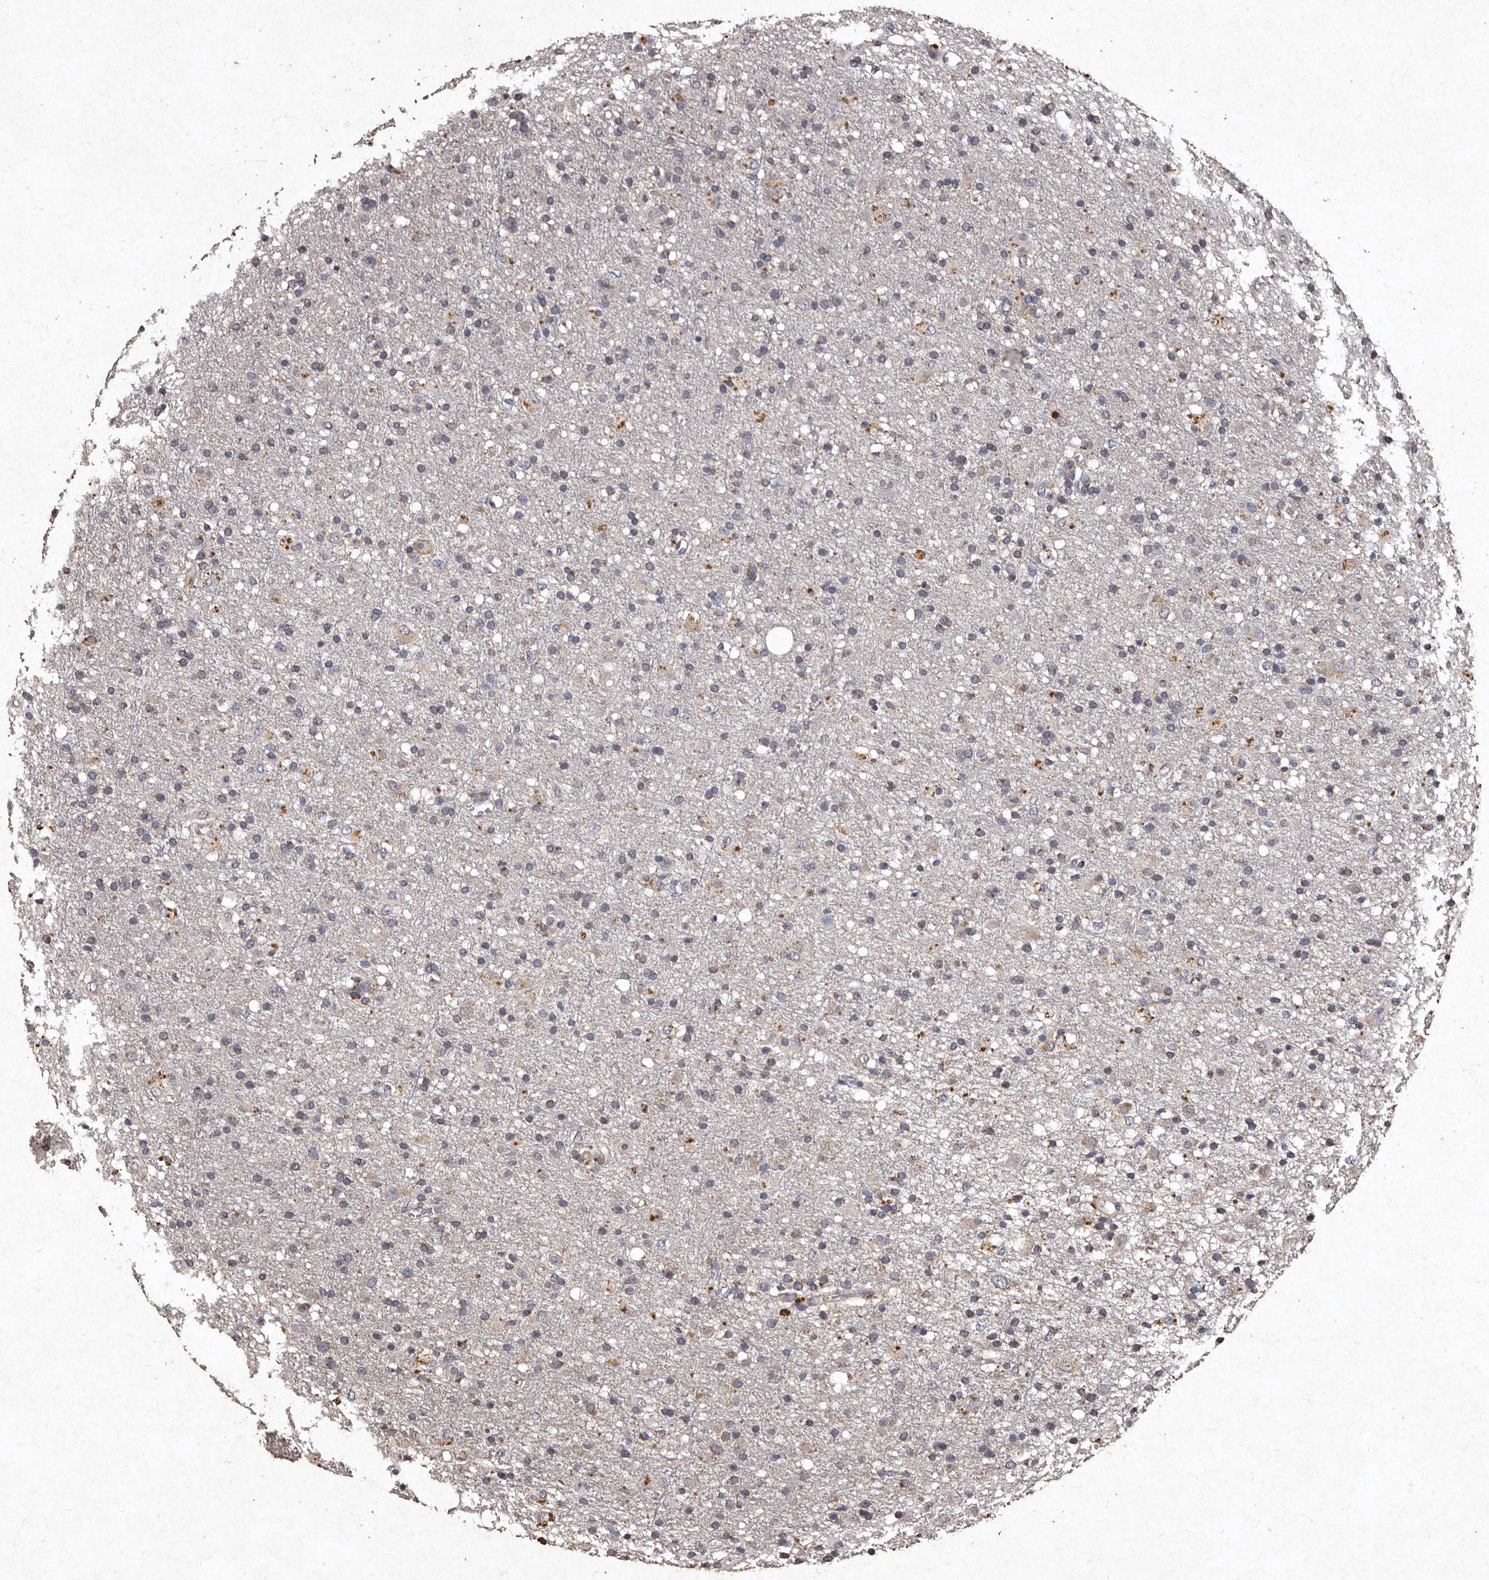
{"staining": {"intensity": "negative", "quantity": "none", "location": "none"}, "tissue": "glioma", "cell_type": "Tumor cells", "image_type": "cancer", "snomed": [{"axis": "morphology", "description": "Glioma, malignant, Low grade"}, {"axis": "topography", "description": "Brain"}], "caption": "High magnification brightfield microscopy of glioma stained with DAB (brown) and counterstained with hematoxylin (blue): tumor cells show no significant positivity.", "gene": "TFB1M", "patient": {"sex": "male", "age": 65}}